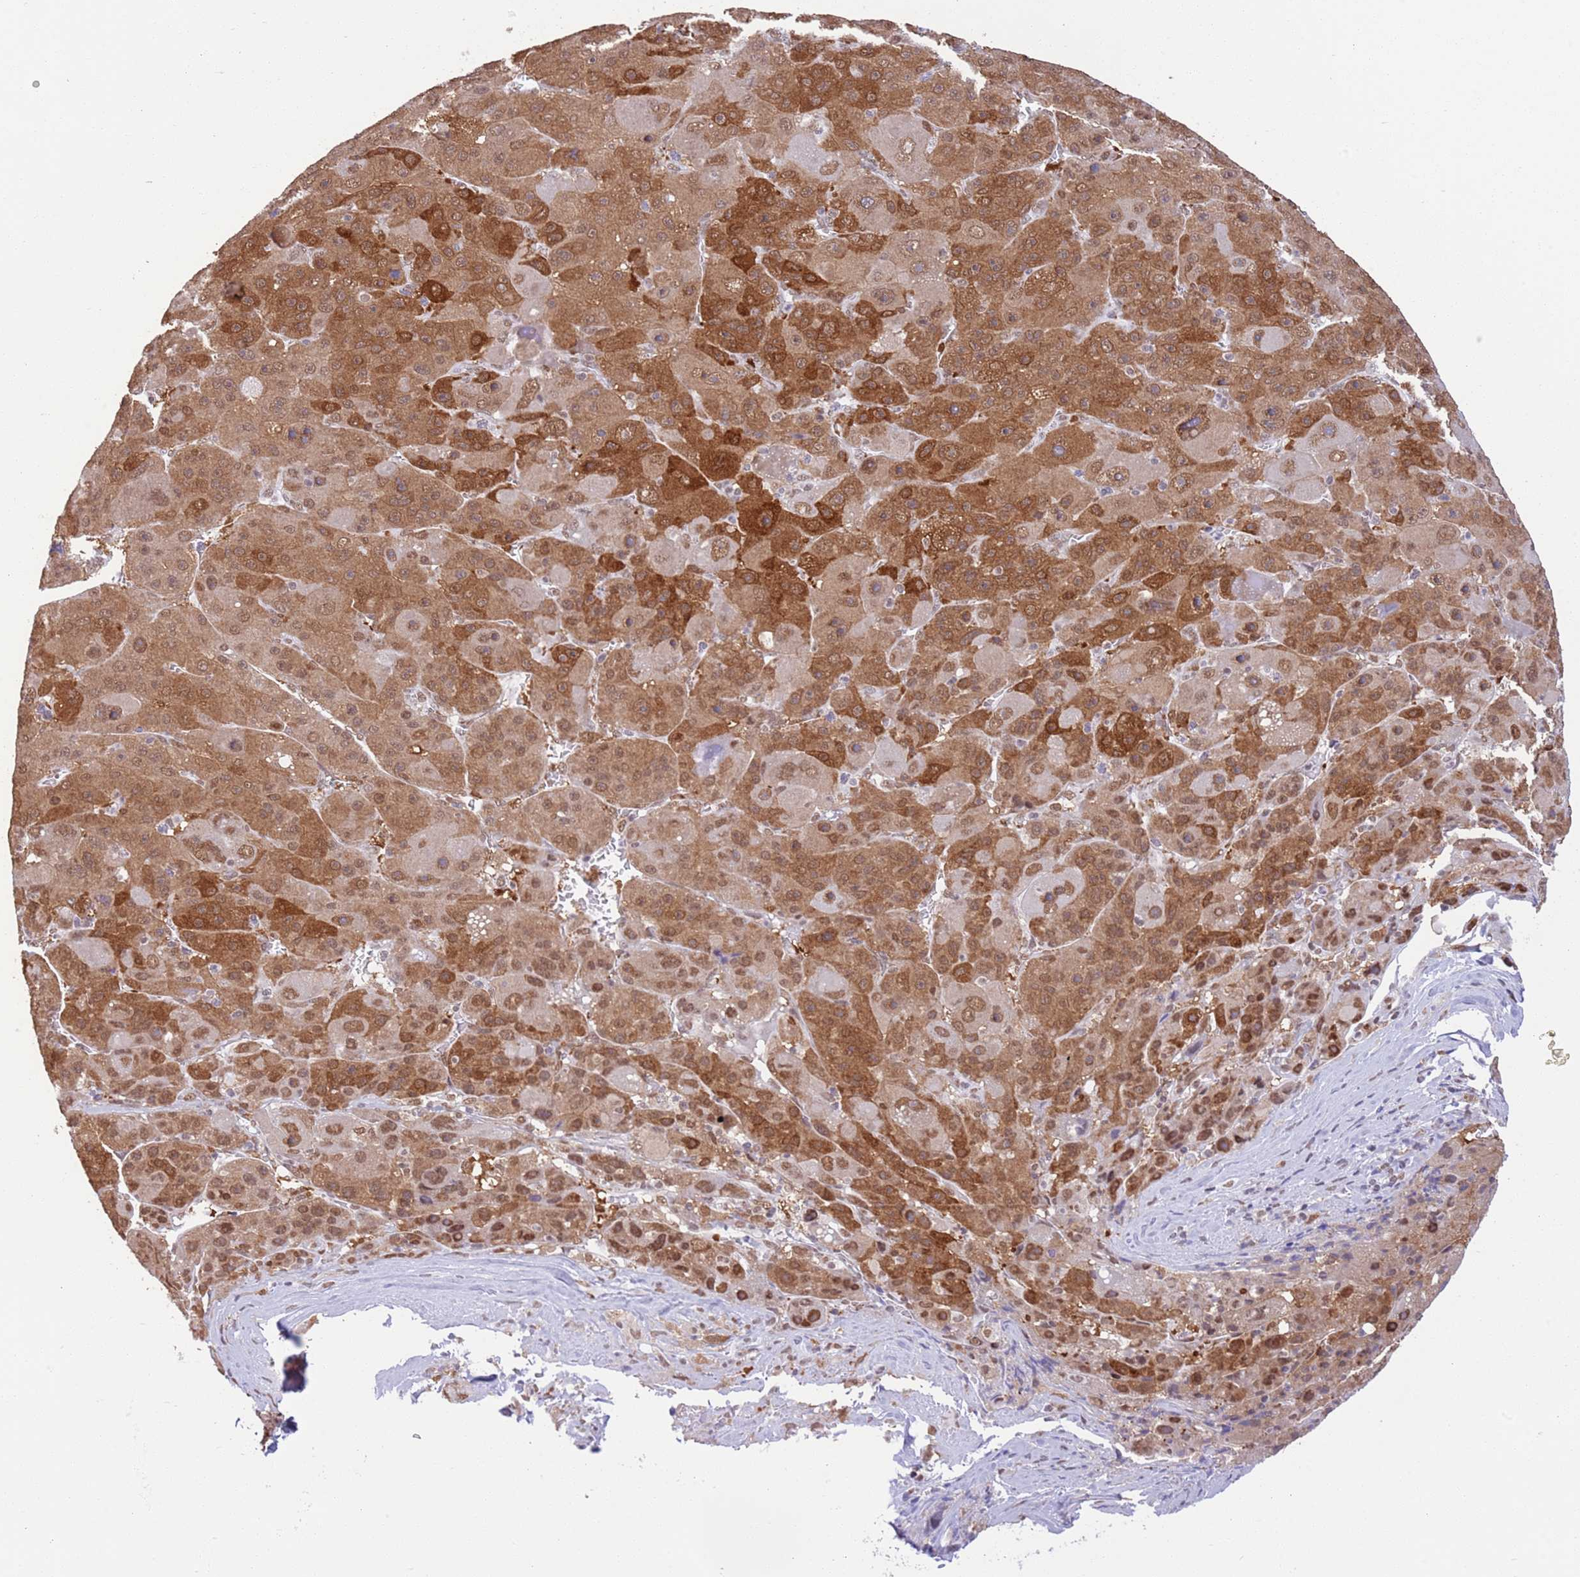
{"staining": {"intensity": "strong", "quantity": "25%-75%", "location": "cytoplasmic/membranous,nuclear"}, "tissue": "liver cancer", "cell_type": "Tumor cells", "image_type": "cancer", "snomed": [{"axis": "morphology", "description": "Carcinoma, Hepatocellular, NOS"}, {"axis": "topography", "description": "Liver"}], "caption": "An image showing strong cytoplasmic/membranous and nuclear positivity in approximately 25%-75% of tumor cells in liver hepatocellular carcinoma, as visualized by brown immunohistochemical staining.", "gene": "TRIM32", "patient": {"sex": "male", "age": 76}}